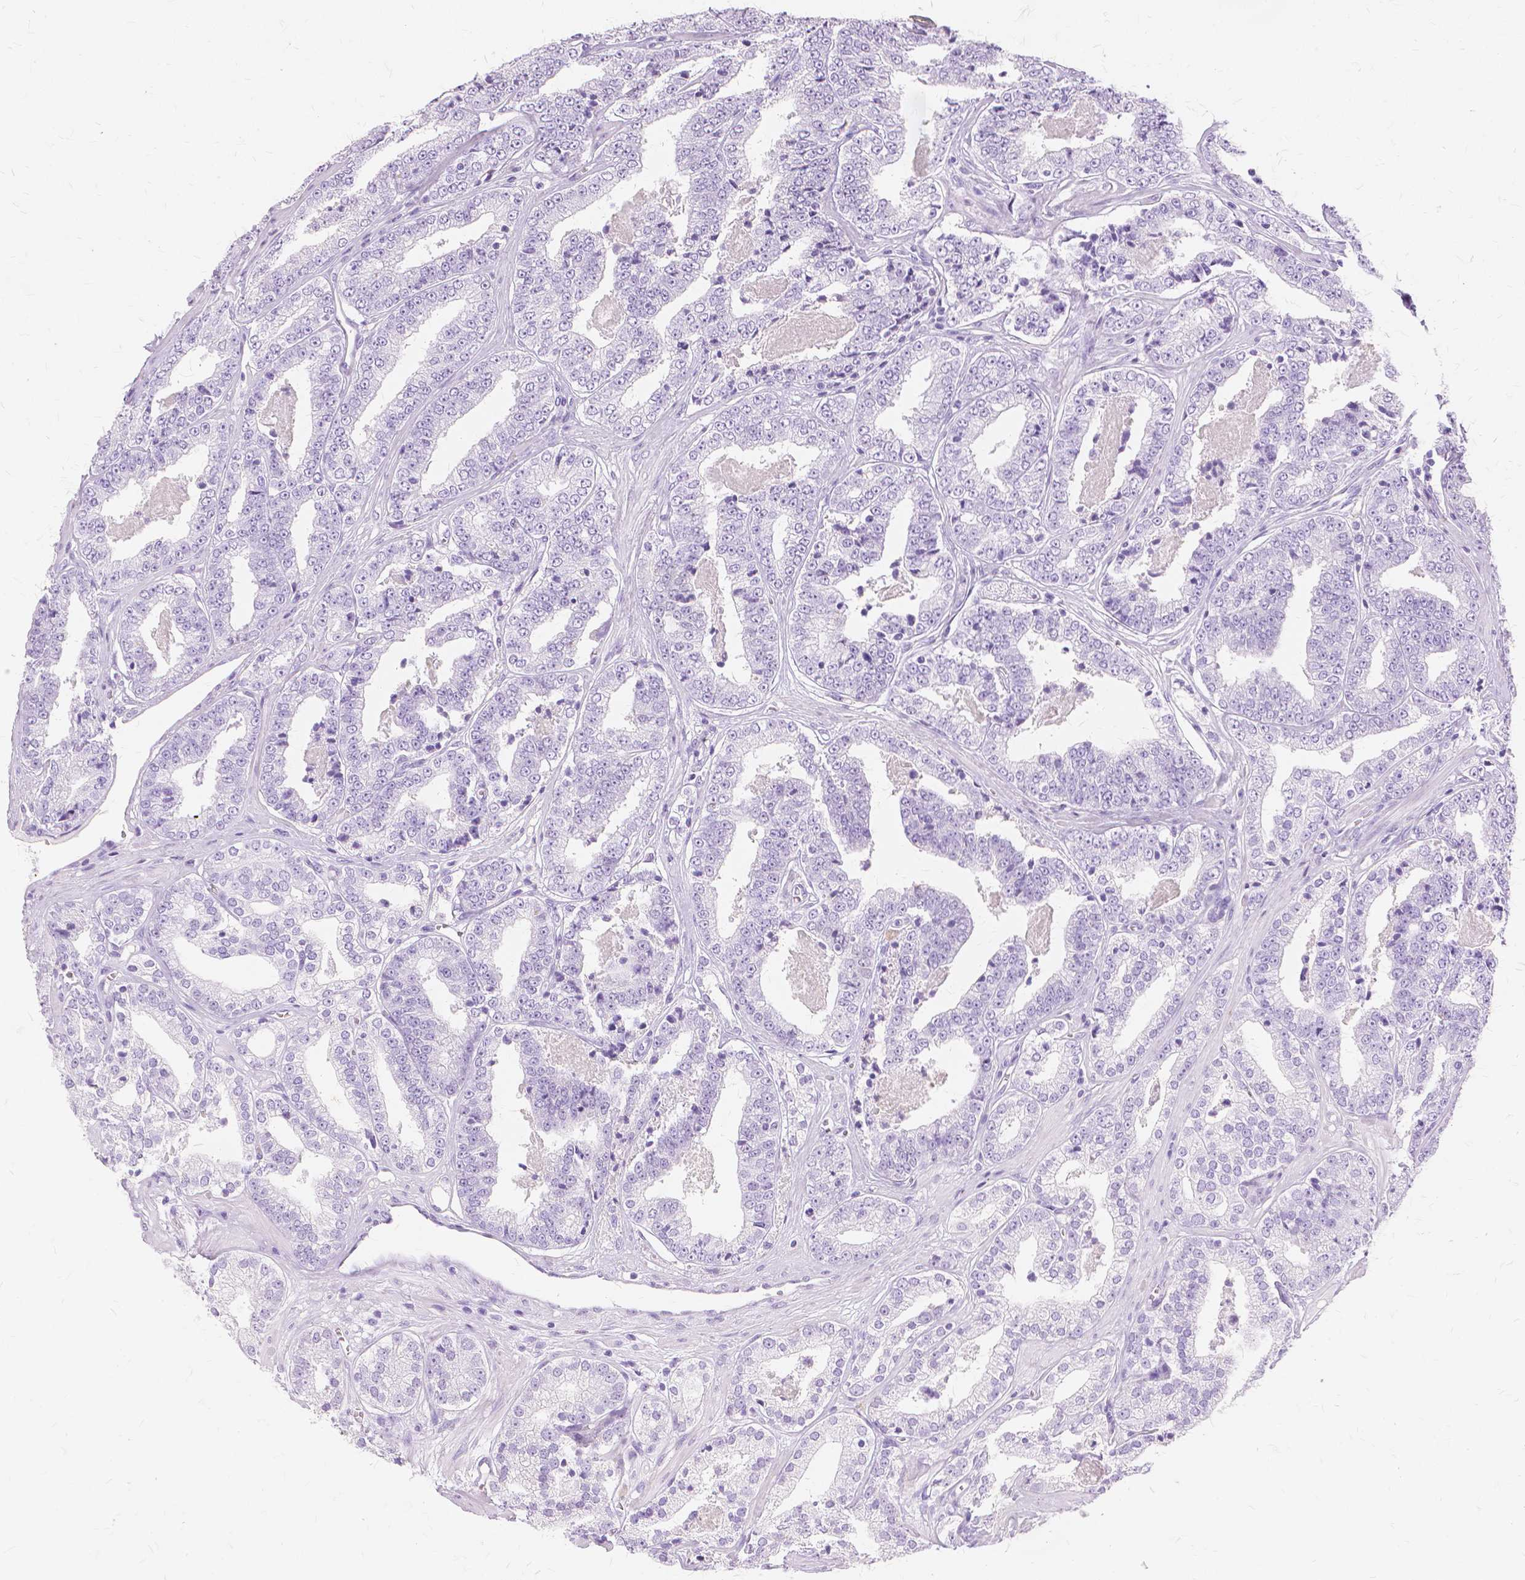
{"staining": {"intensity": "negative", "quantity": "none", "location": "none"}, "tissue": "prostate cancer", "cell_type": "Tumor cells", "image_type": "cancer", "snomed": [{"axis": "morphology", "description": "Adenocarcinoma, Low grade"}, {"axis": "topography", "description": "Prostate"}], "caption": "Immunohistochemical staining of prostate cancer shows no significant positivity in tumor cells.", "gene": "TGM1", "patient": {"sex": "male", "age": 60}}